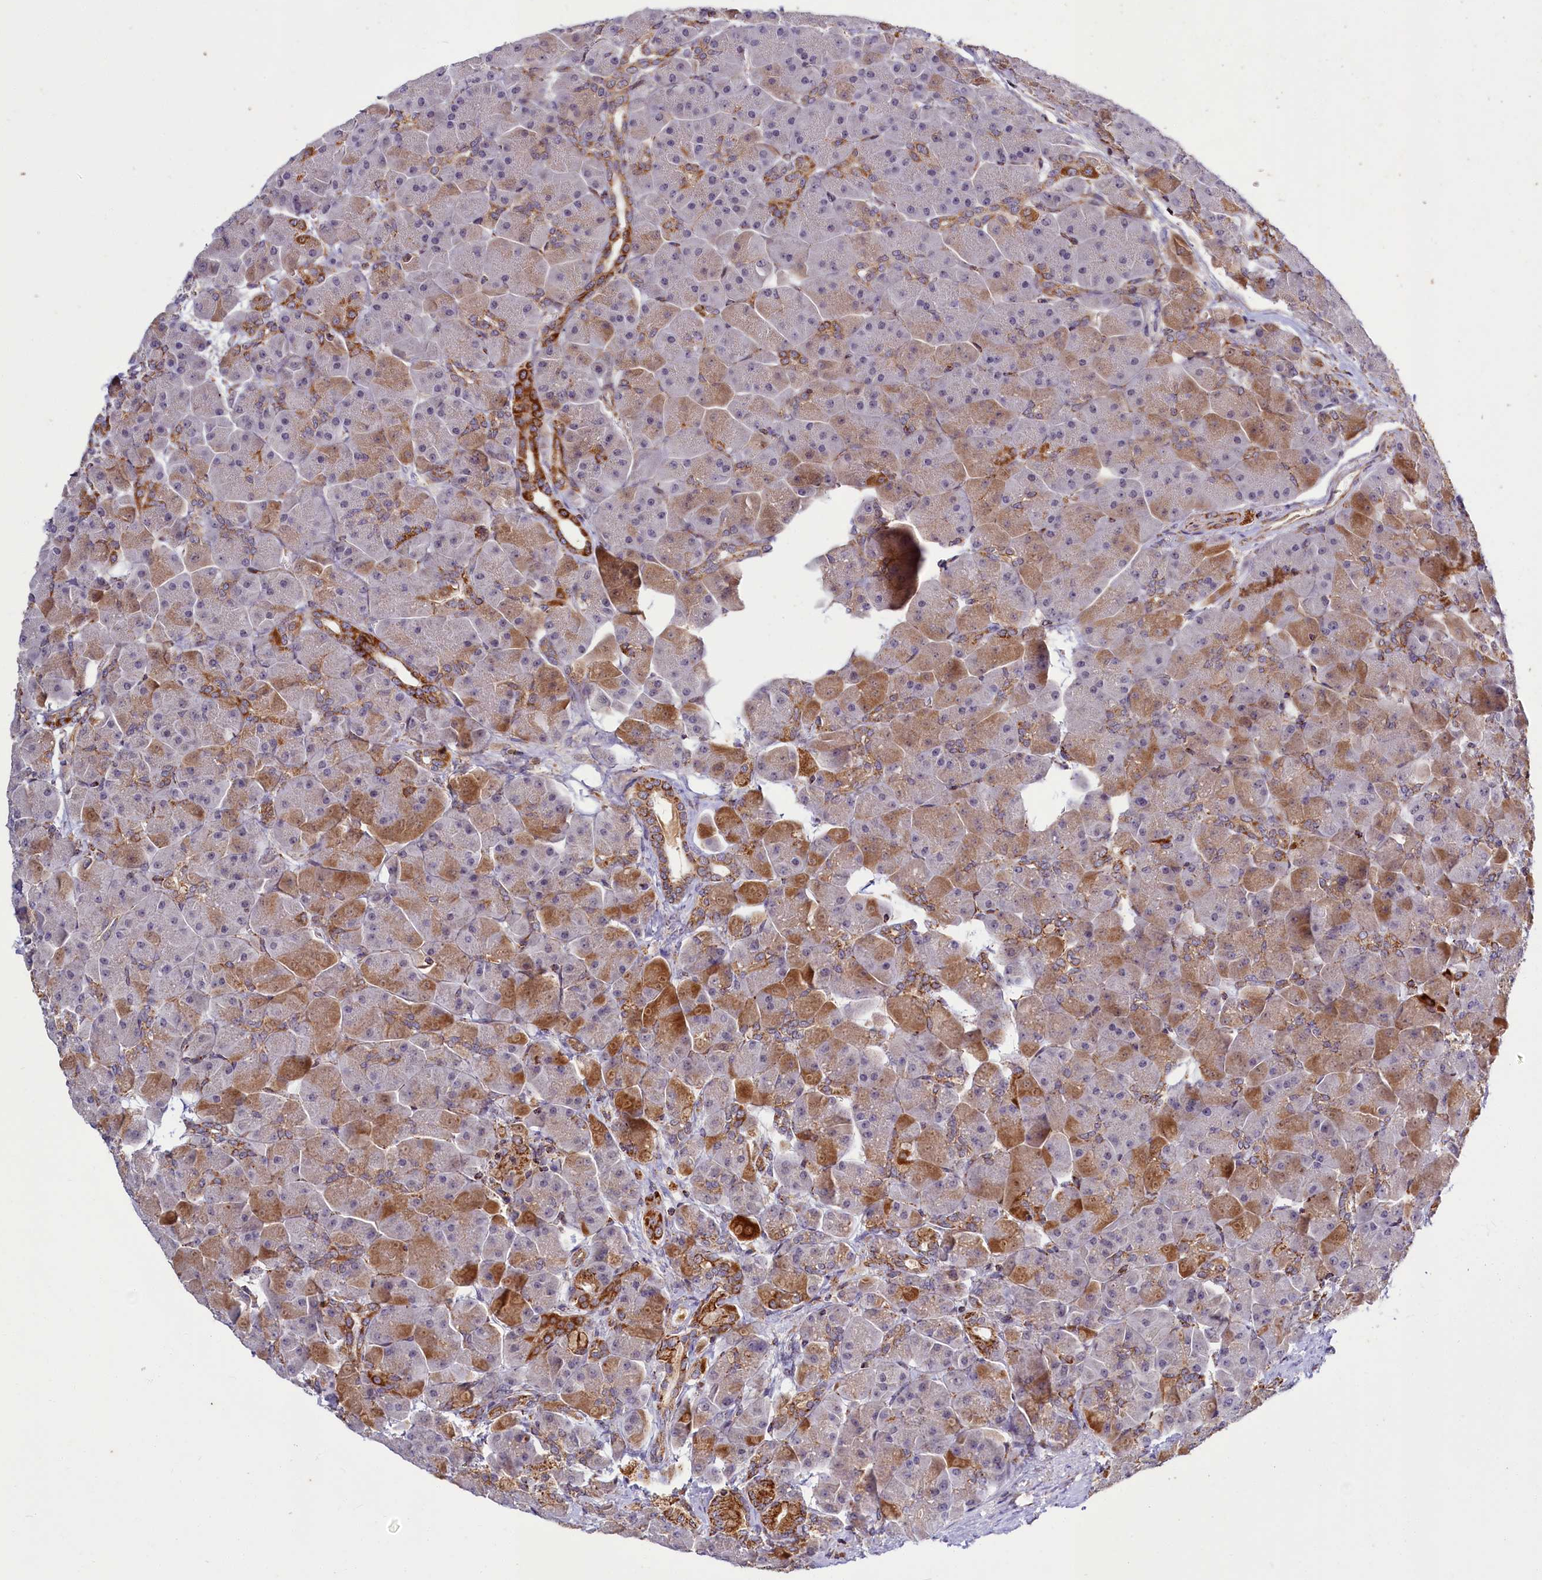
{"staining": {"intensity": "moderate", "quantity": "25%-75%", "location": "cytoplasmic/membranous"}, "tissue": "pancreas", "cell_type": "Exocrine glandular cells", "image_type": "normal", "snomed": [{"axis": "morphology", "description": "Normal tissue, NOS"}, {"axis": "topography", "description": "Pancreas"}], "caption": "This photomicrograph shows immunohistochemistry staining of normal pancreas, with medium moderate cytoplasmic/membranous expression in about 25%-75% of exocrine glandular cells.", "gene": "DYNC2H1", "patient": {"sex": "male", "age": 66}}